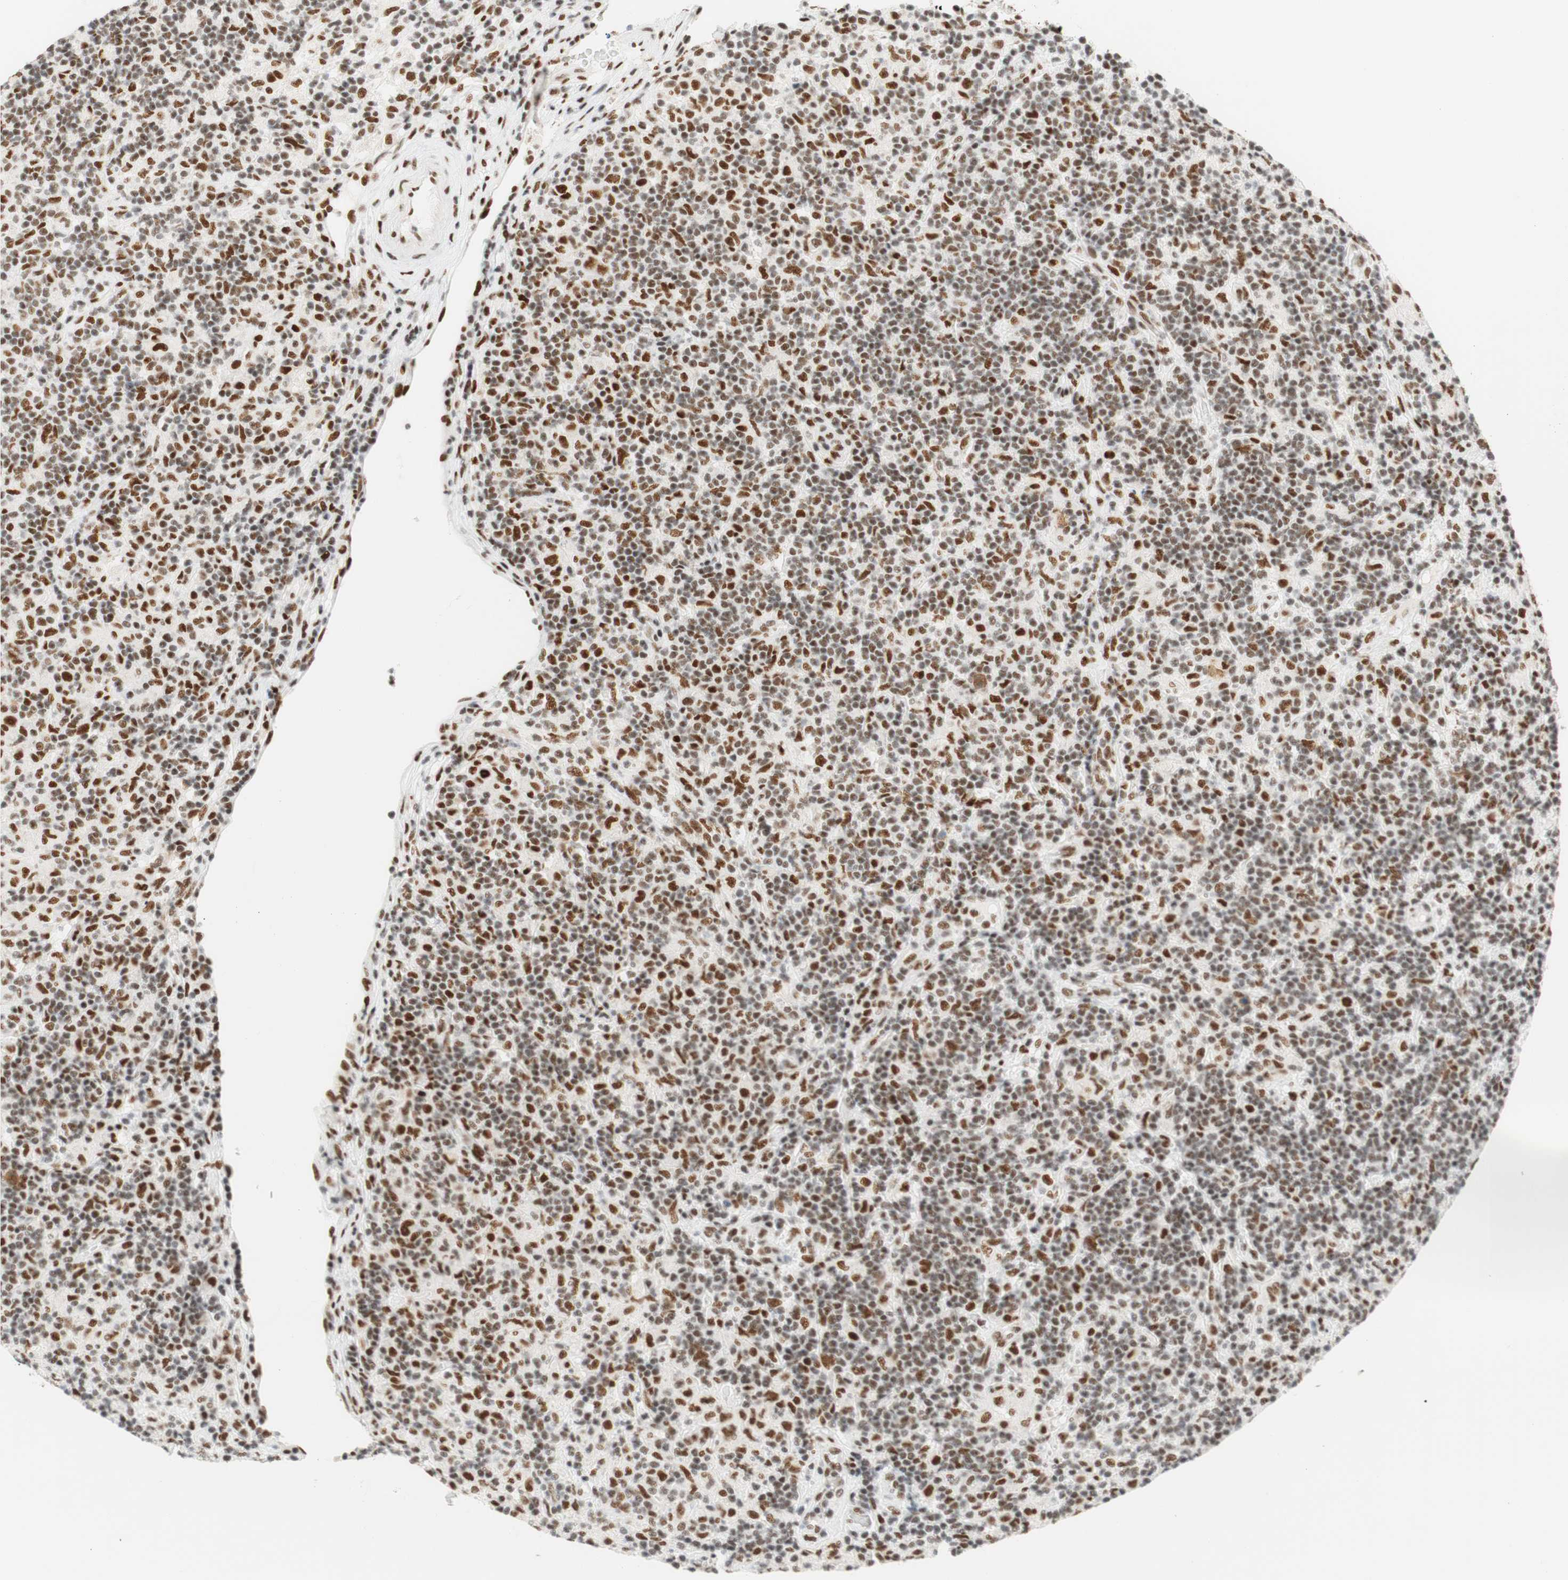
{"staining": {"intensity": "moderate", "quantity": "25%-75%", "location": "cytoplasmic/membranous,nuclear"}, "tissue": "lymphoma", "cell_type": "Tumor cells", "image_type": "cancer", "snomed": [{"axis": "morphology", "description": "Hodgkin's disease, NOS"}, {"axis": "topography", "description": "Lymph node"}], "caption": "Immunohistochemistry (IHC) histopathology image of lymphoma stained for a protein (brown), which demonstrates medium levels of moderate cytoplasmic/membranous and nuclear staining in approximately 25%-75% of tumor cells.", "gene": "RNF20", "patient": {"sex": "male", "age": 70}}